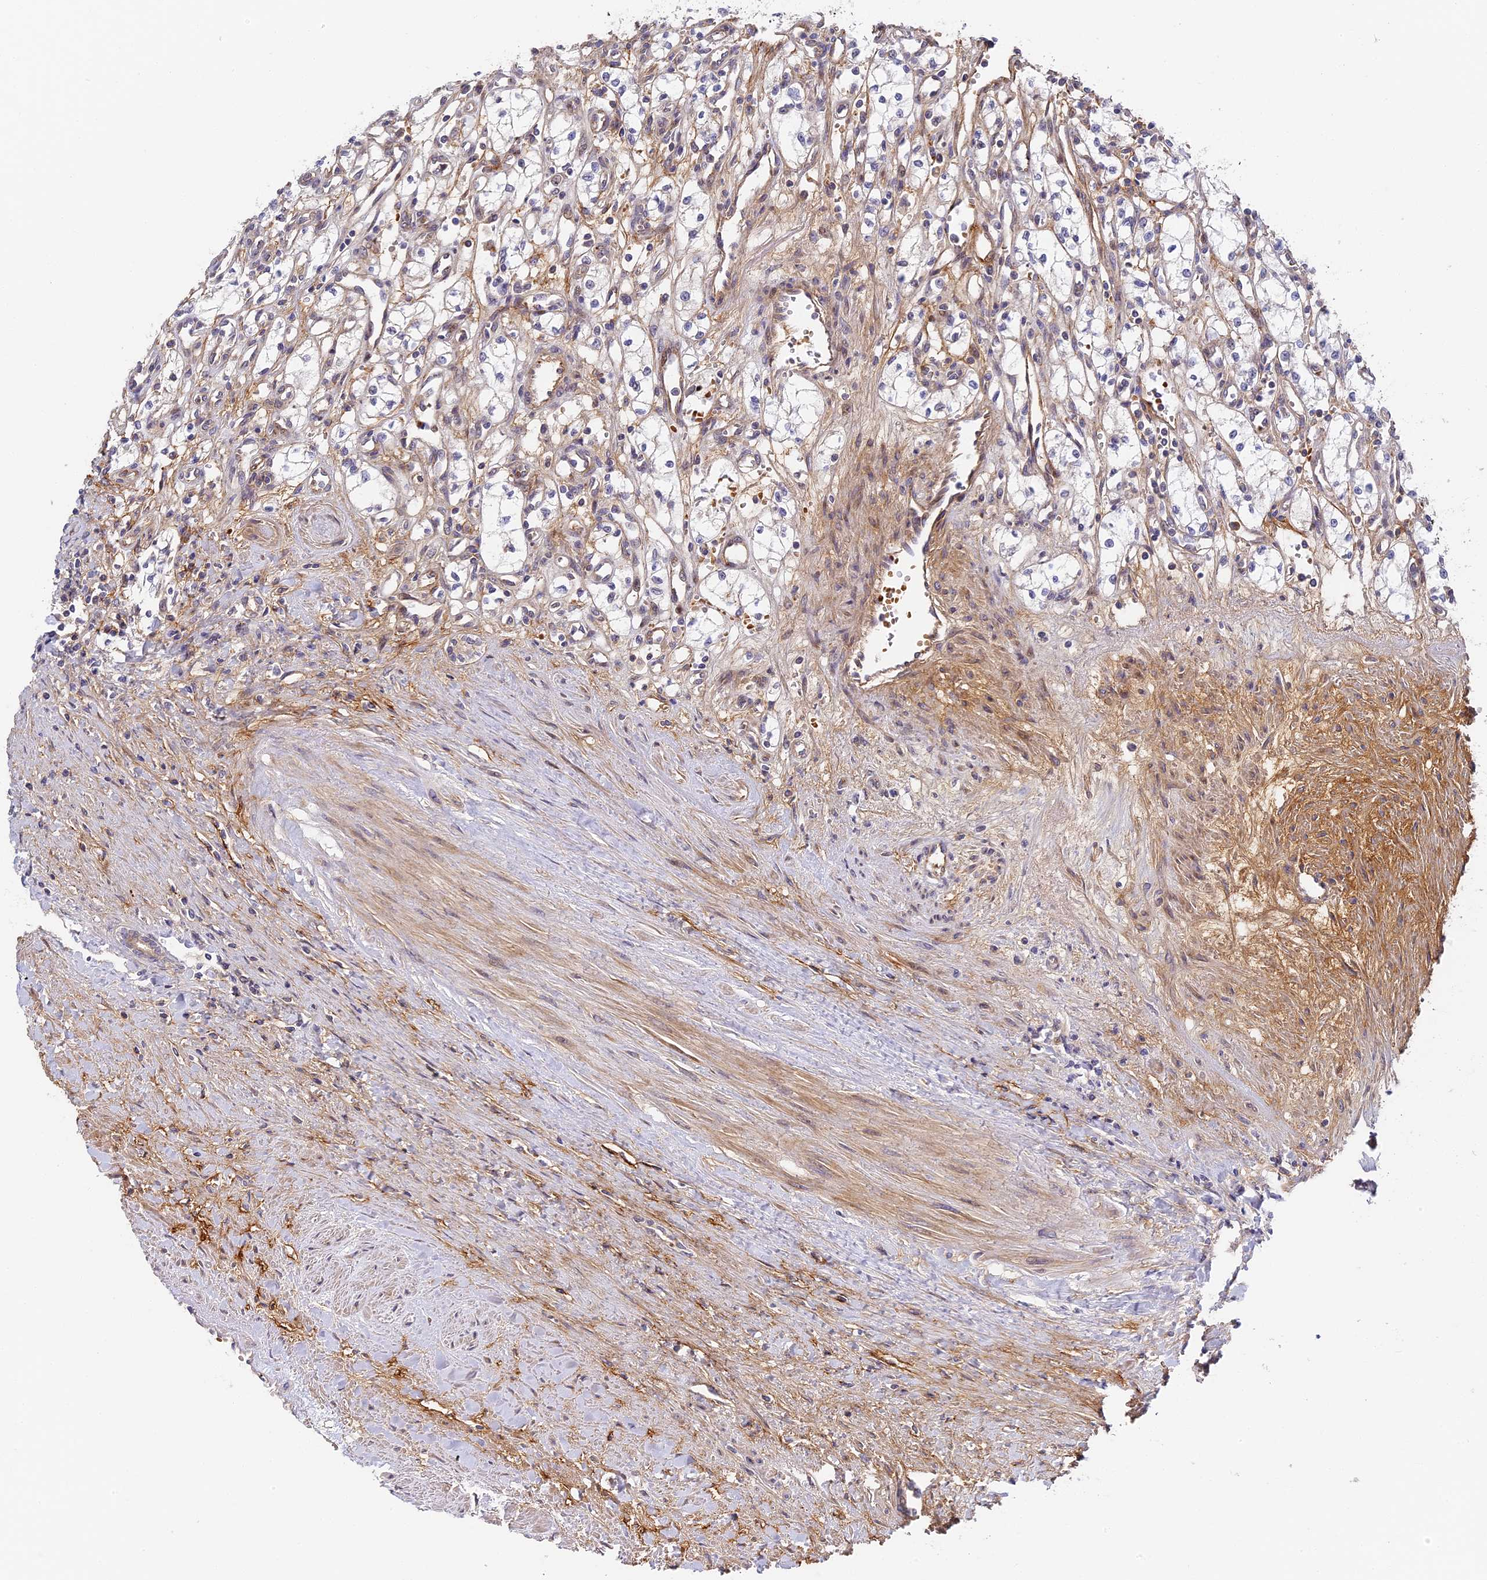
{"staining": {"intensity": "negative", "quantity": "none", "location": "none"}, "tissue": "renal cancer", "cell_type": "Tumor cells", "image_type": "cancer", "snomed": [{"axis": "morphology", "description": "Adenocarcinoma, NOS"}, {"axis": "topography", "description": "Kidney"}], "caption": "This is an immunohistochemistry (IHC) photomicrograph of human renal cancer (adenocarcinoma). There is no positivity in tumor cells.", "gene": "MISP3", "patient": {"sex": "male", "age": 59}}